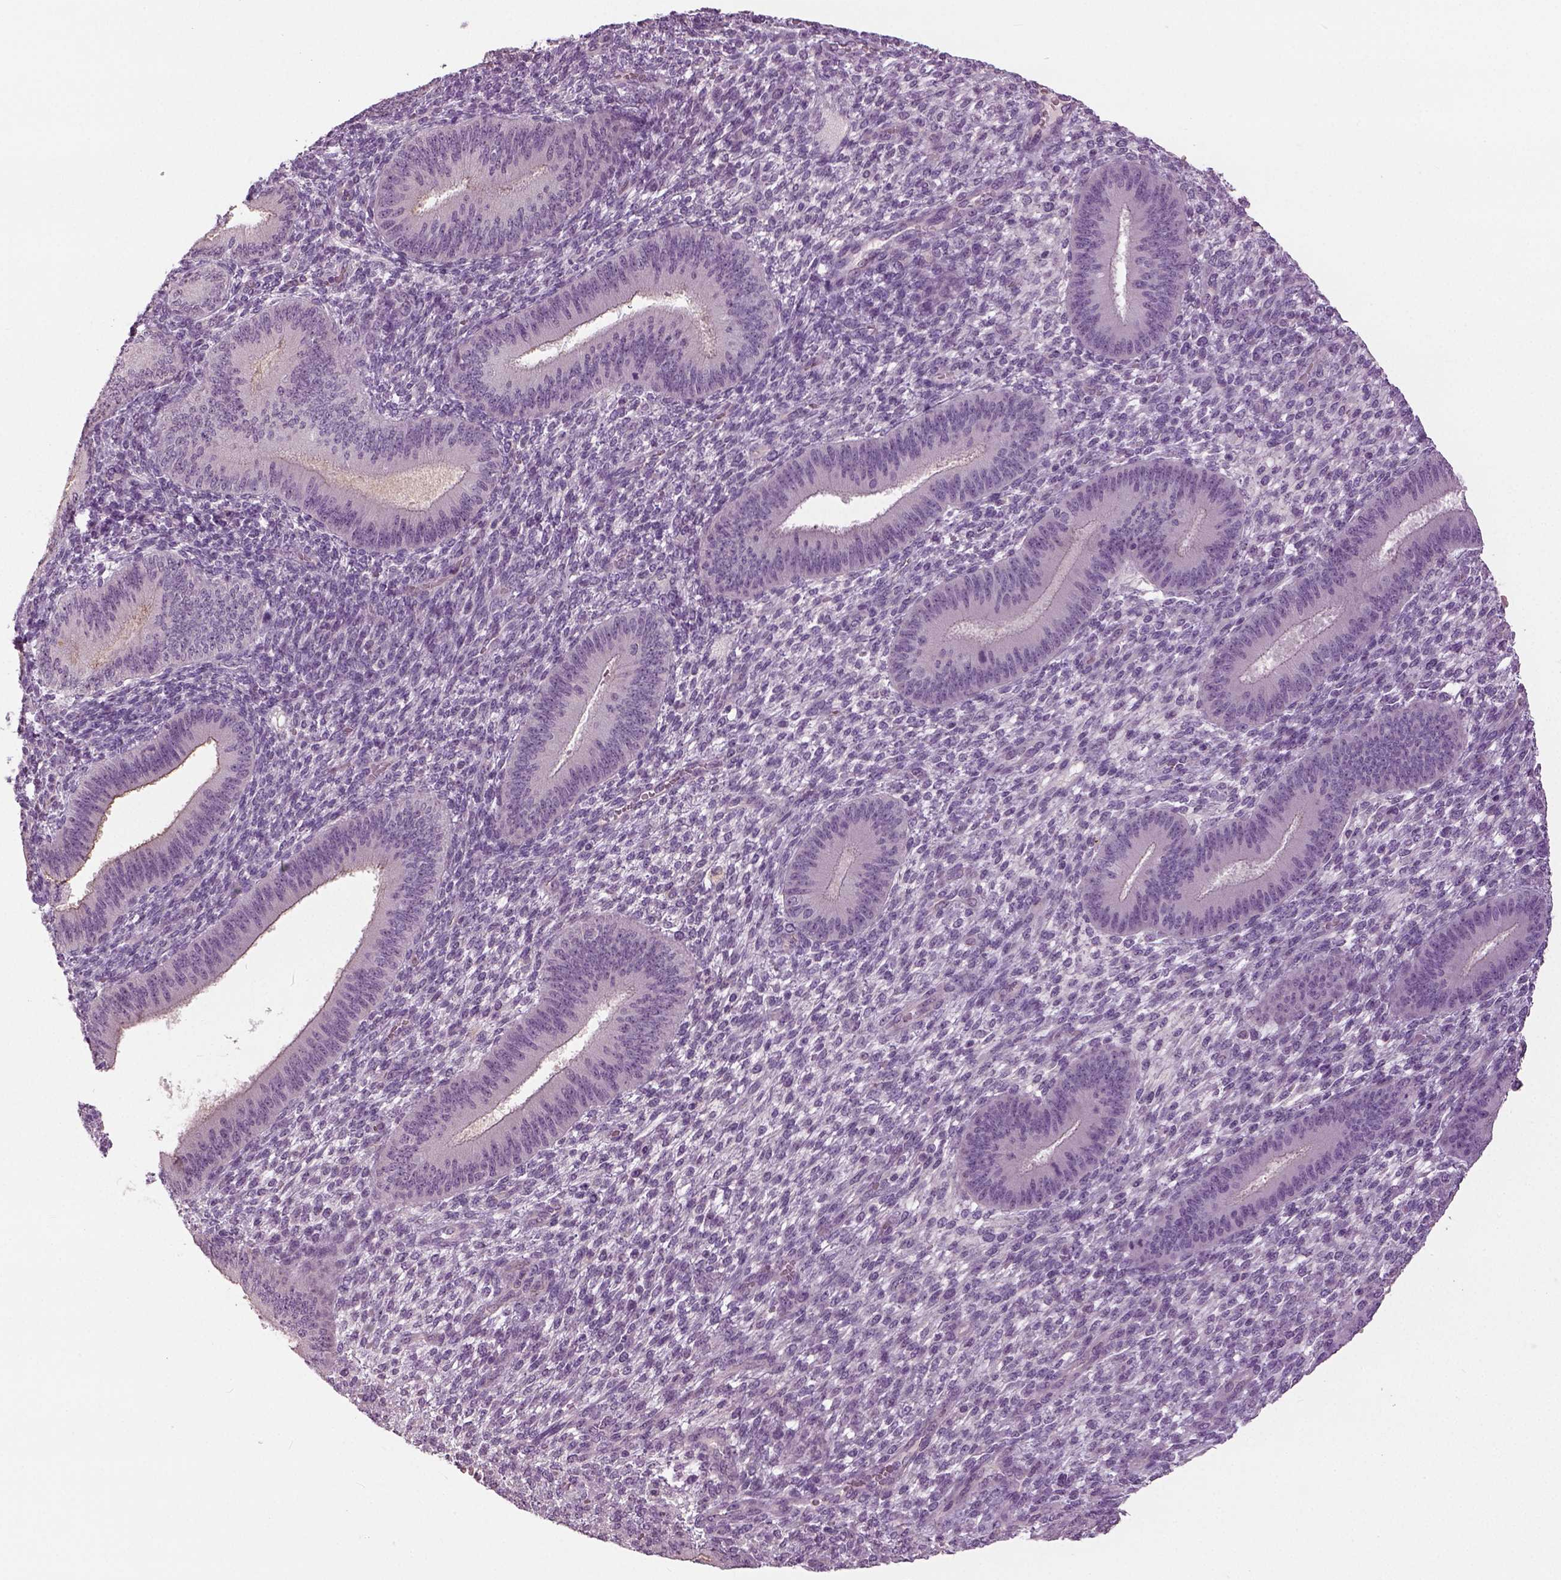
{"staining": {"intensity": "negative", "quantity": "none", "location": "none"}, "tissue": "endometrium", "cell_type": "Cells in endometrial stroma", "image_type": "normal", "snomed": [{"axis": "morphology", "description": "Normal tissue, NOS"}, {"axis": "topography", "description": "Endometrium"}], "caption": "Cells in endometrial stroma are negative for brown protein staining in normal endometrium. (DAB (3,3'-diaminobenzidine) immunohistochemistry visualized using brightfield microscopy, high magnification).", "gene": "NECAB1", "patient": {"sex": "female", "age": 39}}